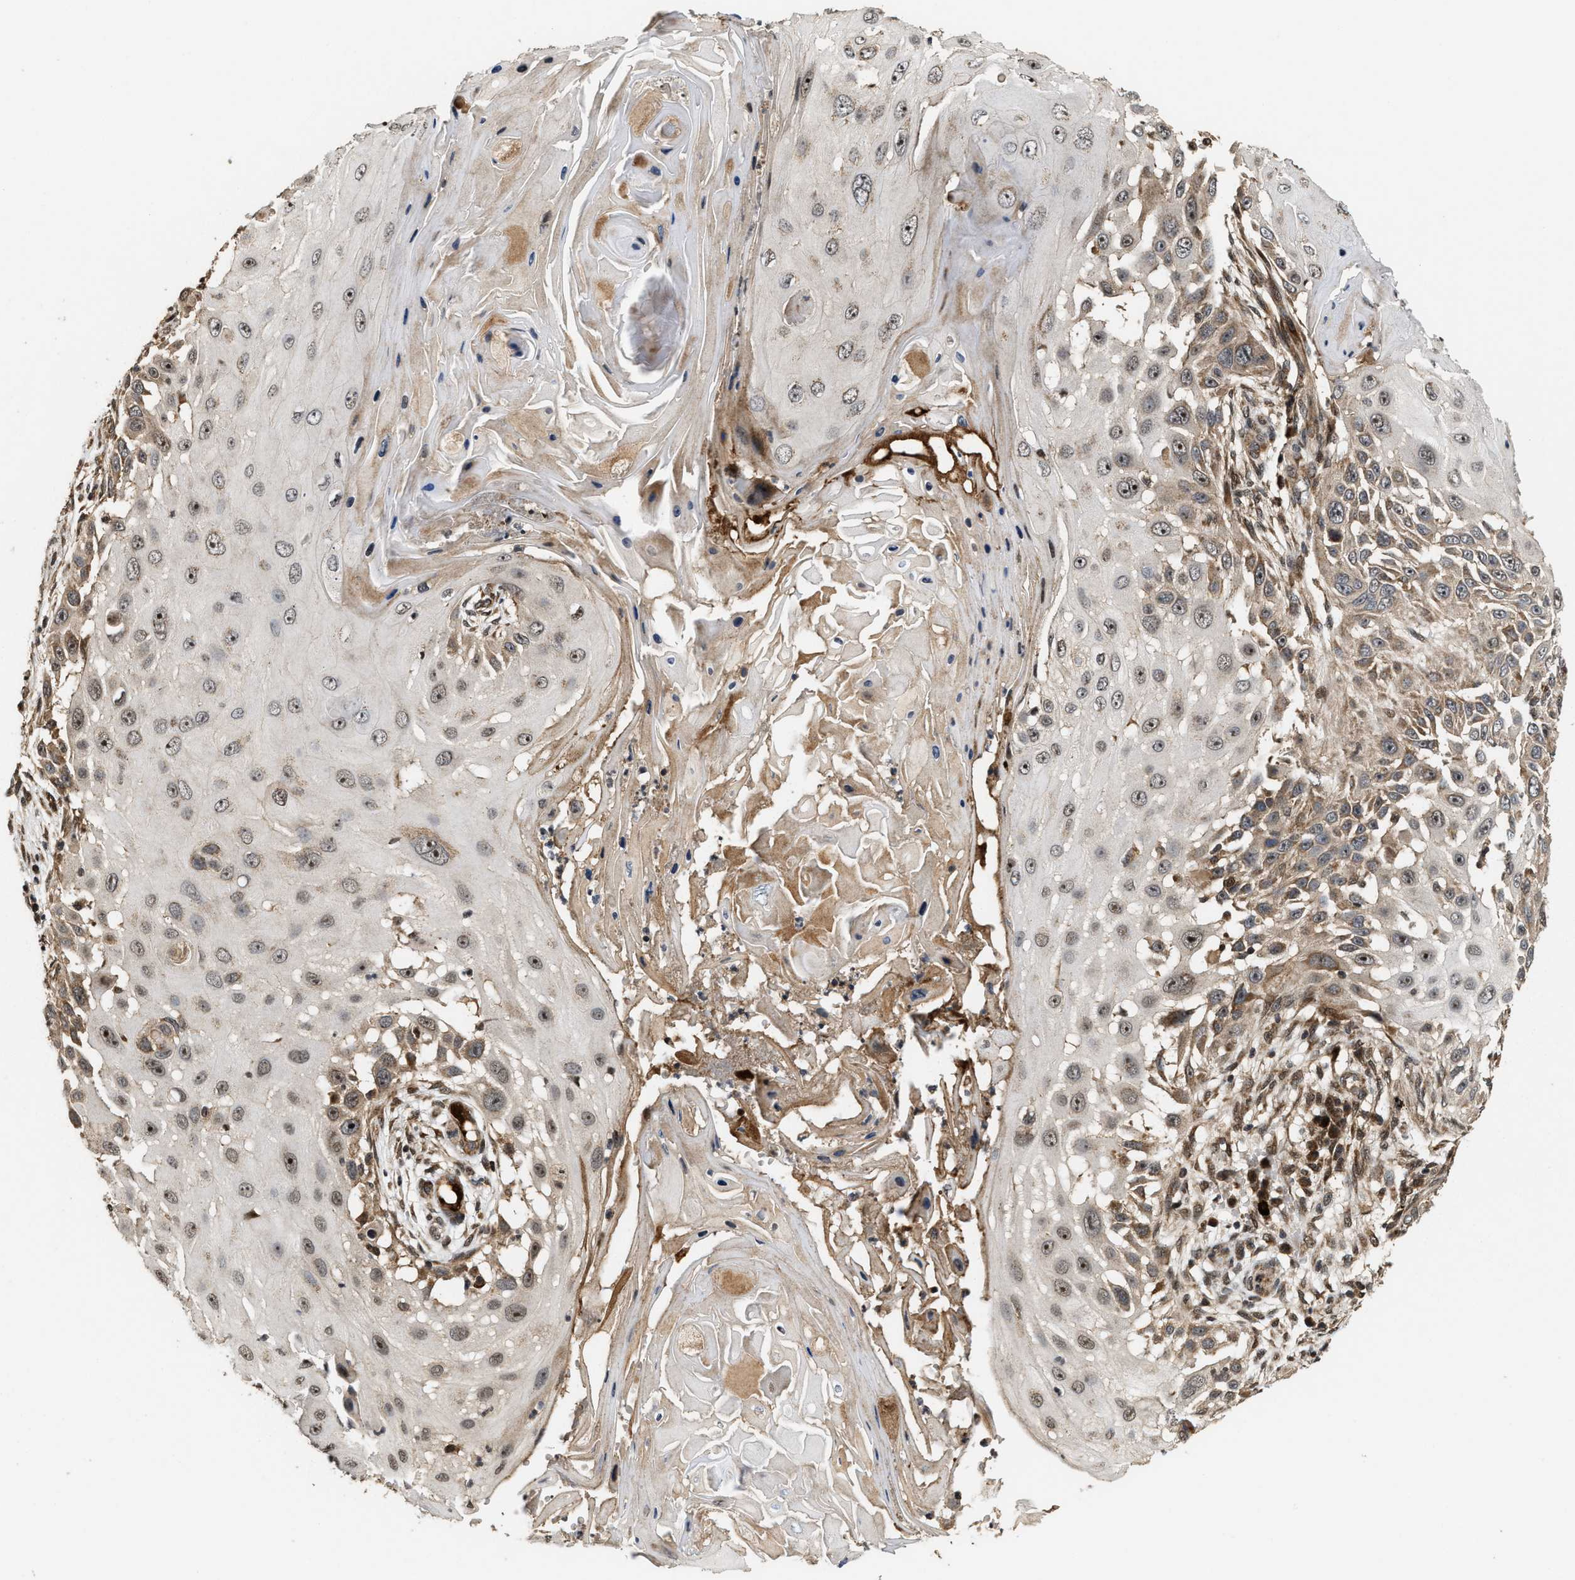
{"staining": {"intensity": "weak", "quantity": ">75%", "location": "cytoplasmic/membranous,nuclear"}, "tissue": "skin cancer", "cell_type": "Tumor cells", "image_type": "cancer", "snomed": [{"axis": "morphology", "description": "Squamous cell carcinoma, NOS"}, {"axis": "topography", "description": "Skin"}], "caption": "Squamous cell carcinoma (skin) stained with immunohistochemistry exhibits weak cytoplasmic/membranous and nuclear positivity in approximately >75% of tumor cells.", "gene": "ELP2", "patient": {"sex": "female", "age": 44}}